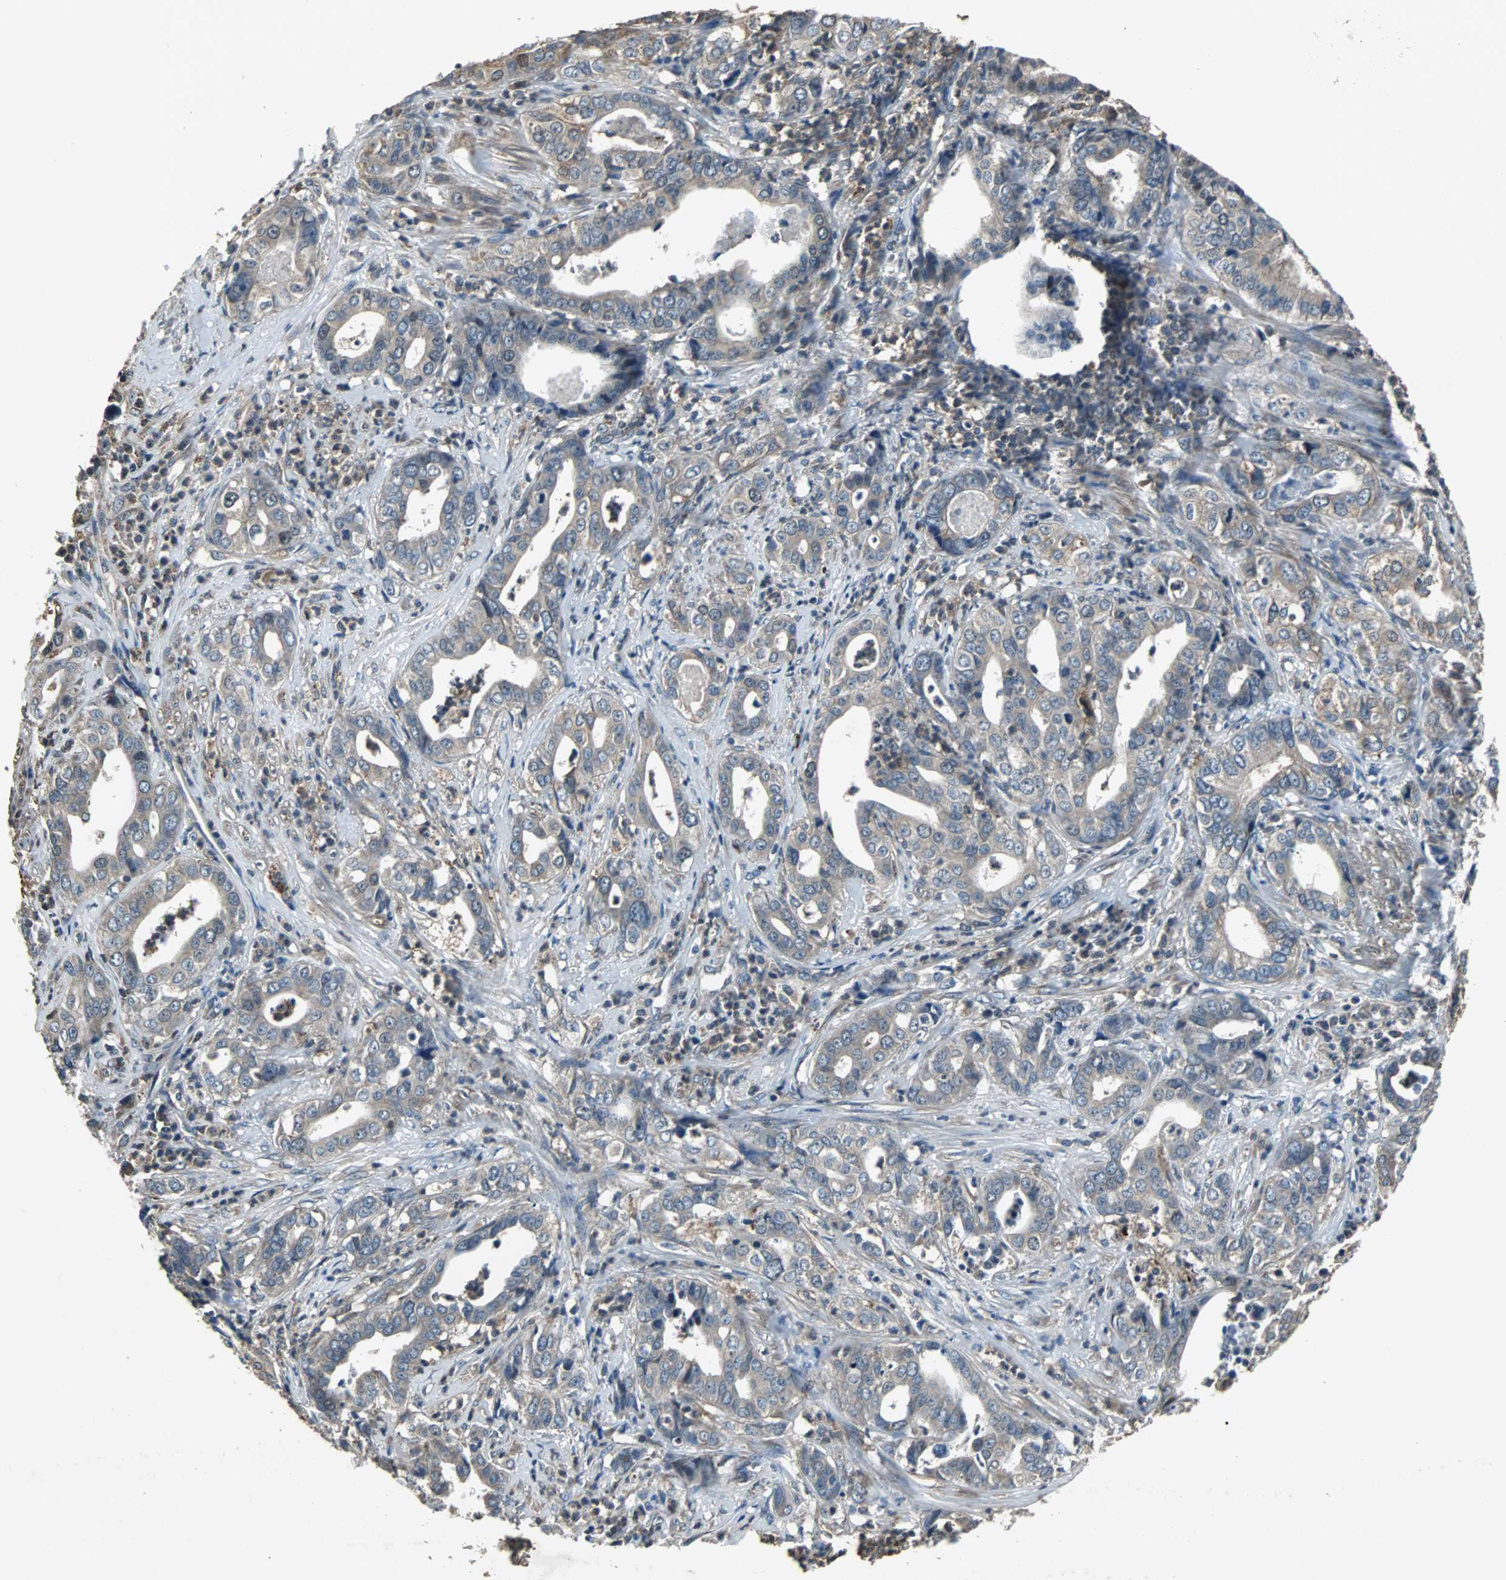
{"staining": {"intensity": "weak", "quantity": "25%-75%", "location": "cytoplasmic/membranous"}, "tissue": "liver cancer", "cell_type": "Tumor cells", "image_type": "cancer", "snomed": [{"axis": "morphology", "description": "Cholangiocarcinoma"}, {"axis": "topography", "description": "Liver"}], "caption": "An IHC histopathology image of neoplastic tissue is shown. Protein staining in brown shows weak cytoplasmic/membranous positivity in cholangiocarcinoma (liver) within tumor cells.", "gene": "SOS1", "patient": {"sex": "female", "age": 61}}